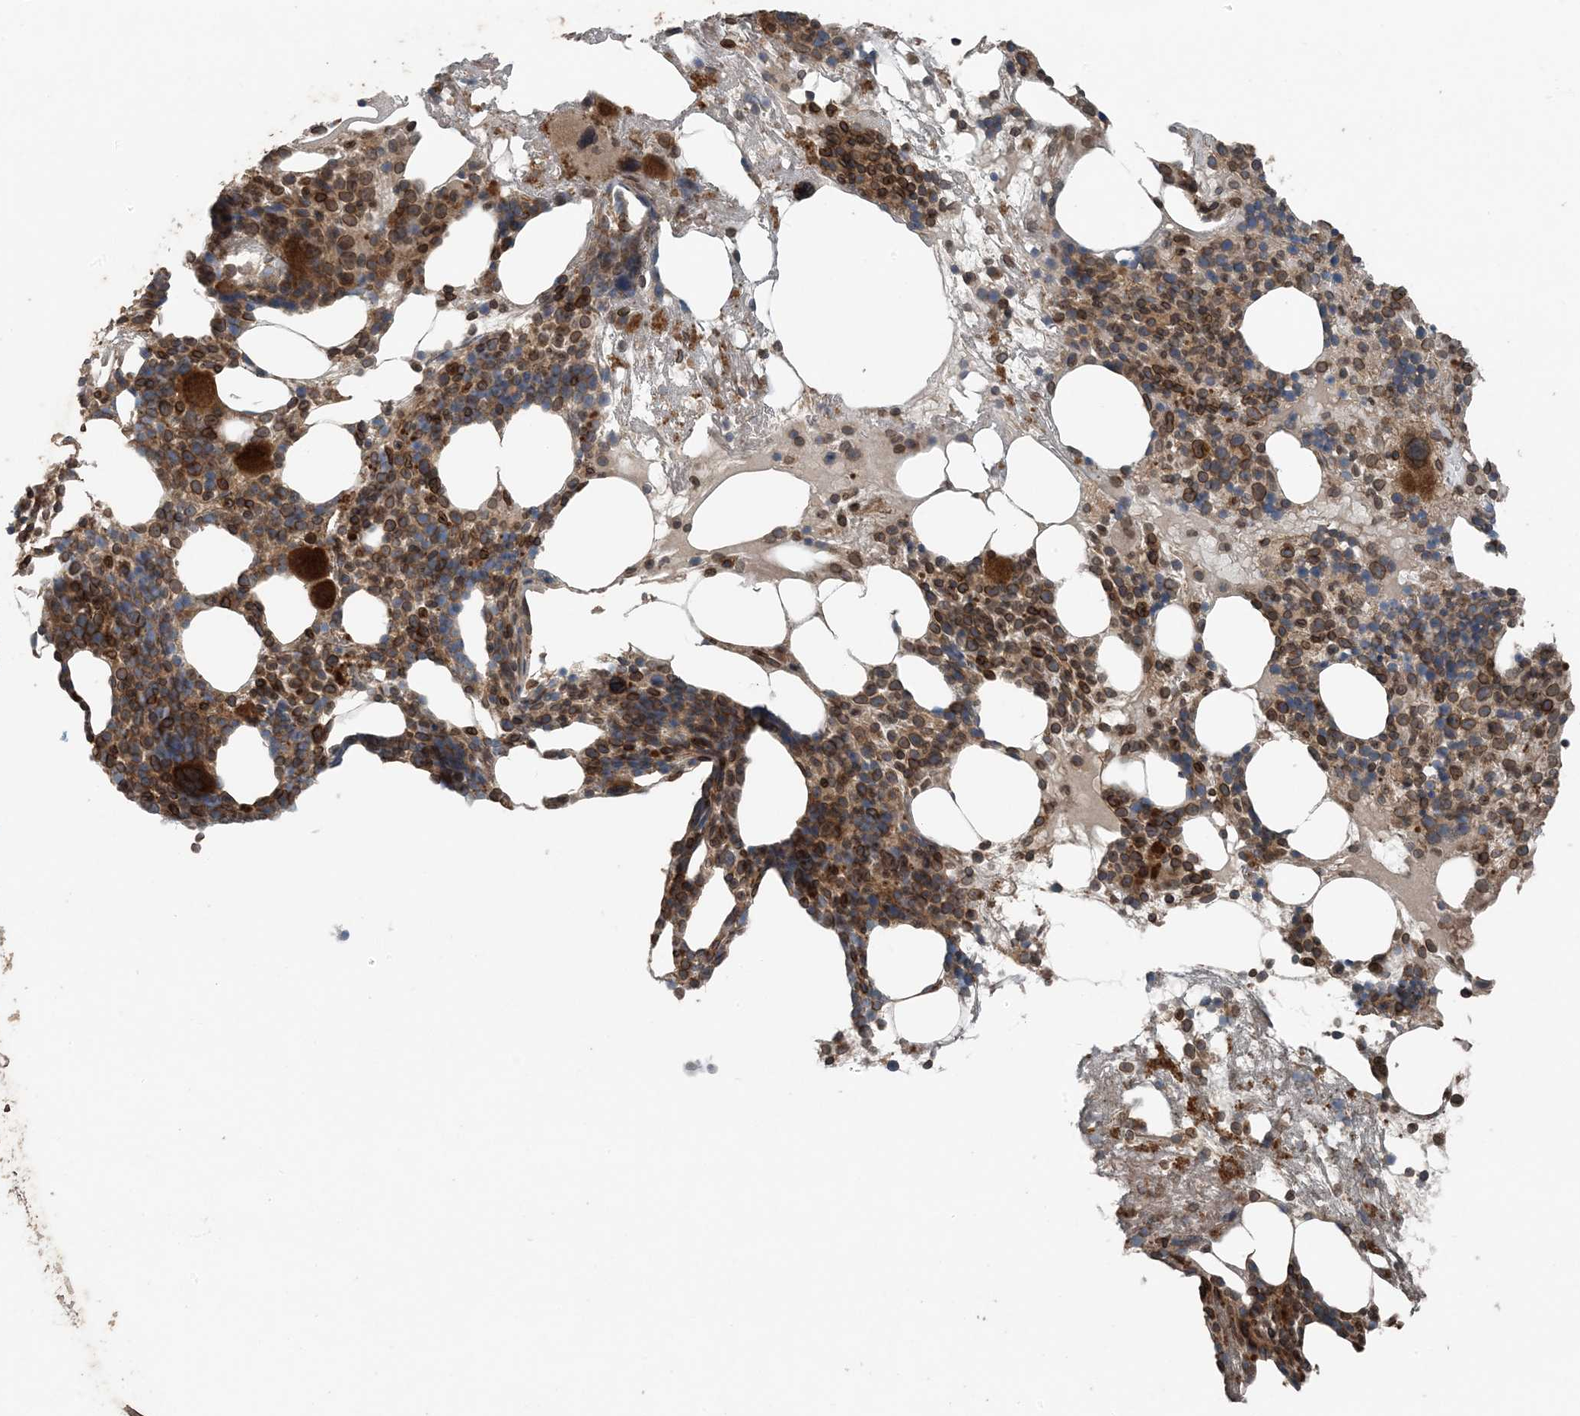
{"staining": {"intensity": "strong", "quantity": "25%-75%", "location": "cytoplasmic/membranous,nuclear"}, "tissue": "bone marrow", "cell_type": "Hematopoietic cells", "image_type": "normal", "snomed": [{"axis": "morphology", "description": "Normal tissue, NOS"}, {"axis": "morphology", "description": "Inflammation, NOS"}, {"axis": "topography", "description": "Bone marrow"}], "caption": "High-magnification brightfield microscopy of normal bone marrow stained with DAB (3,3'-diaminobenzidine) (brown) and counterstained with hematoxylin (blue). hematopoietic cells exhibit strong cytoplasmic/membranous,nuclear positivity is identified in about25%-75% of cells. (brown staining indicates protein expression, while blue staining denotes nuclei).", "gene": "ZFAND2B", "patient": {"sex": "female", "age": 77}}